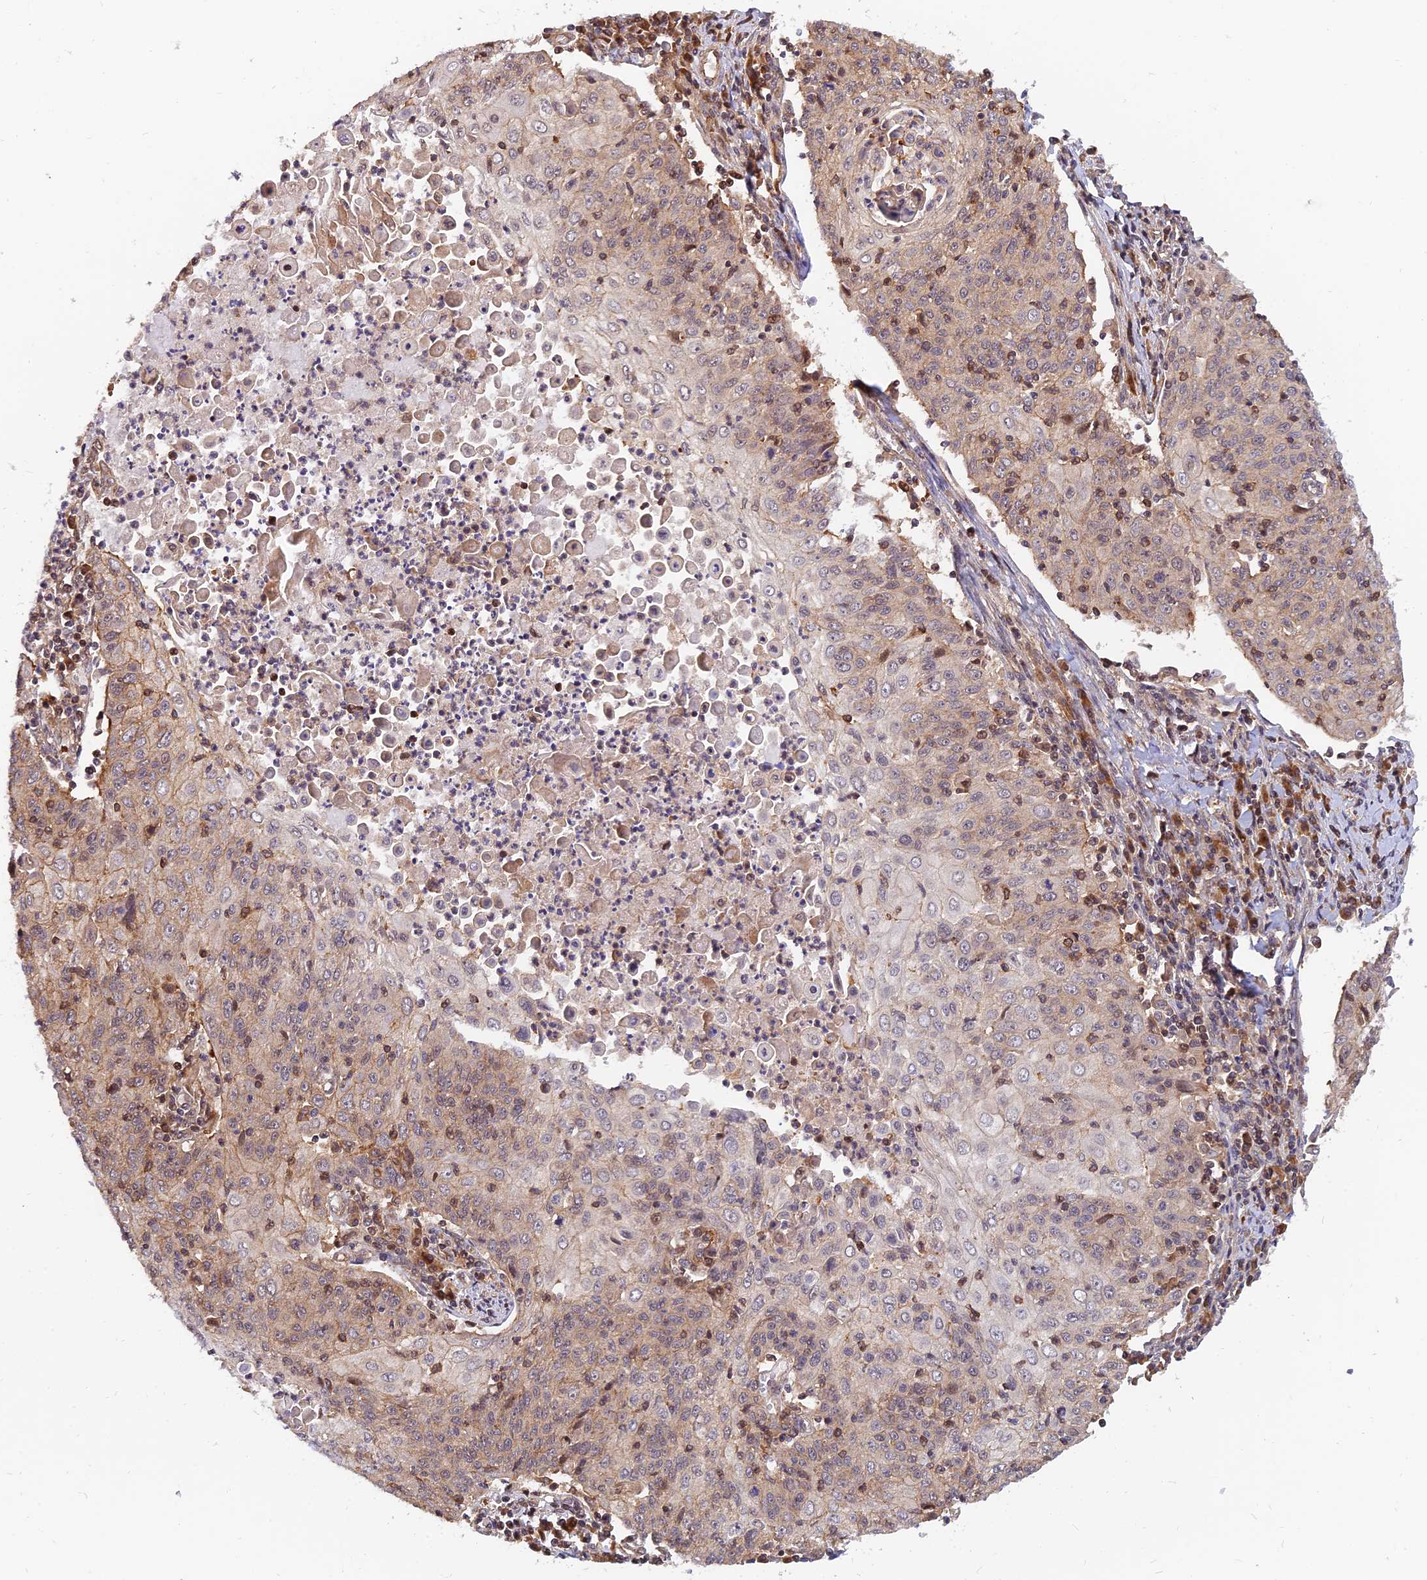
{"staining": {"intensity": "weak", "quantity": "25%-75%", "location": "cytoplasmic/membranous"}, "tissue": "cervical cancer", "cell_type": "Tumor cells", "image_type": "cancer", "snomed": [{"axis": "morphology", "description": "Squamous cell carcinoma, NOS"}, {"axis": "topography", "description": "Cervix"}], "caption": "Immunohistochemistry photomicrograph of neoplastic tissue: squamous cell carcinoma (cervical) stained using immunohistochemistry shows low levels of weak protein expression localized specifically in the cytoplasmic/membranous of tumor cells, appearing as a cytoplasmic/membranous brown color.", "gene": "WDR41", "patient": {"sex": "female", "age": 48}}